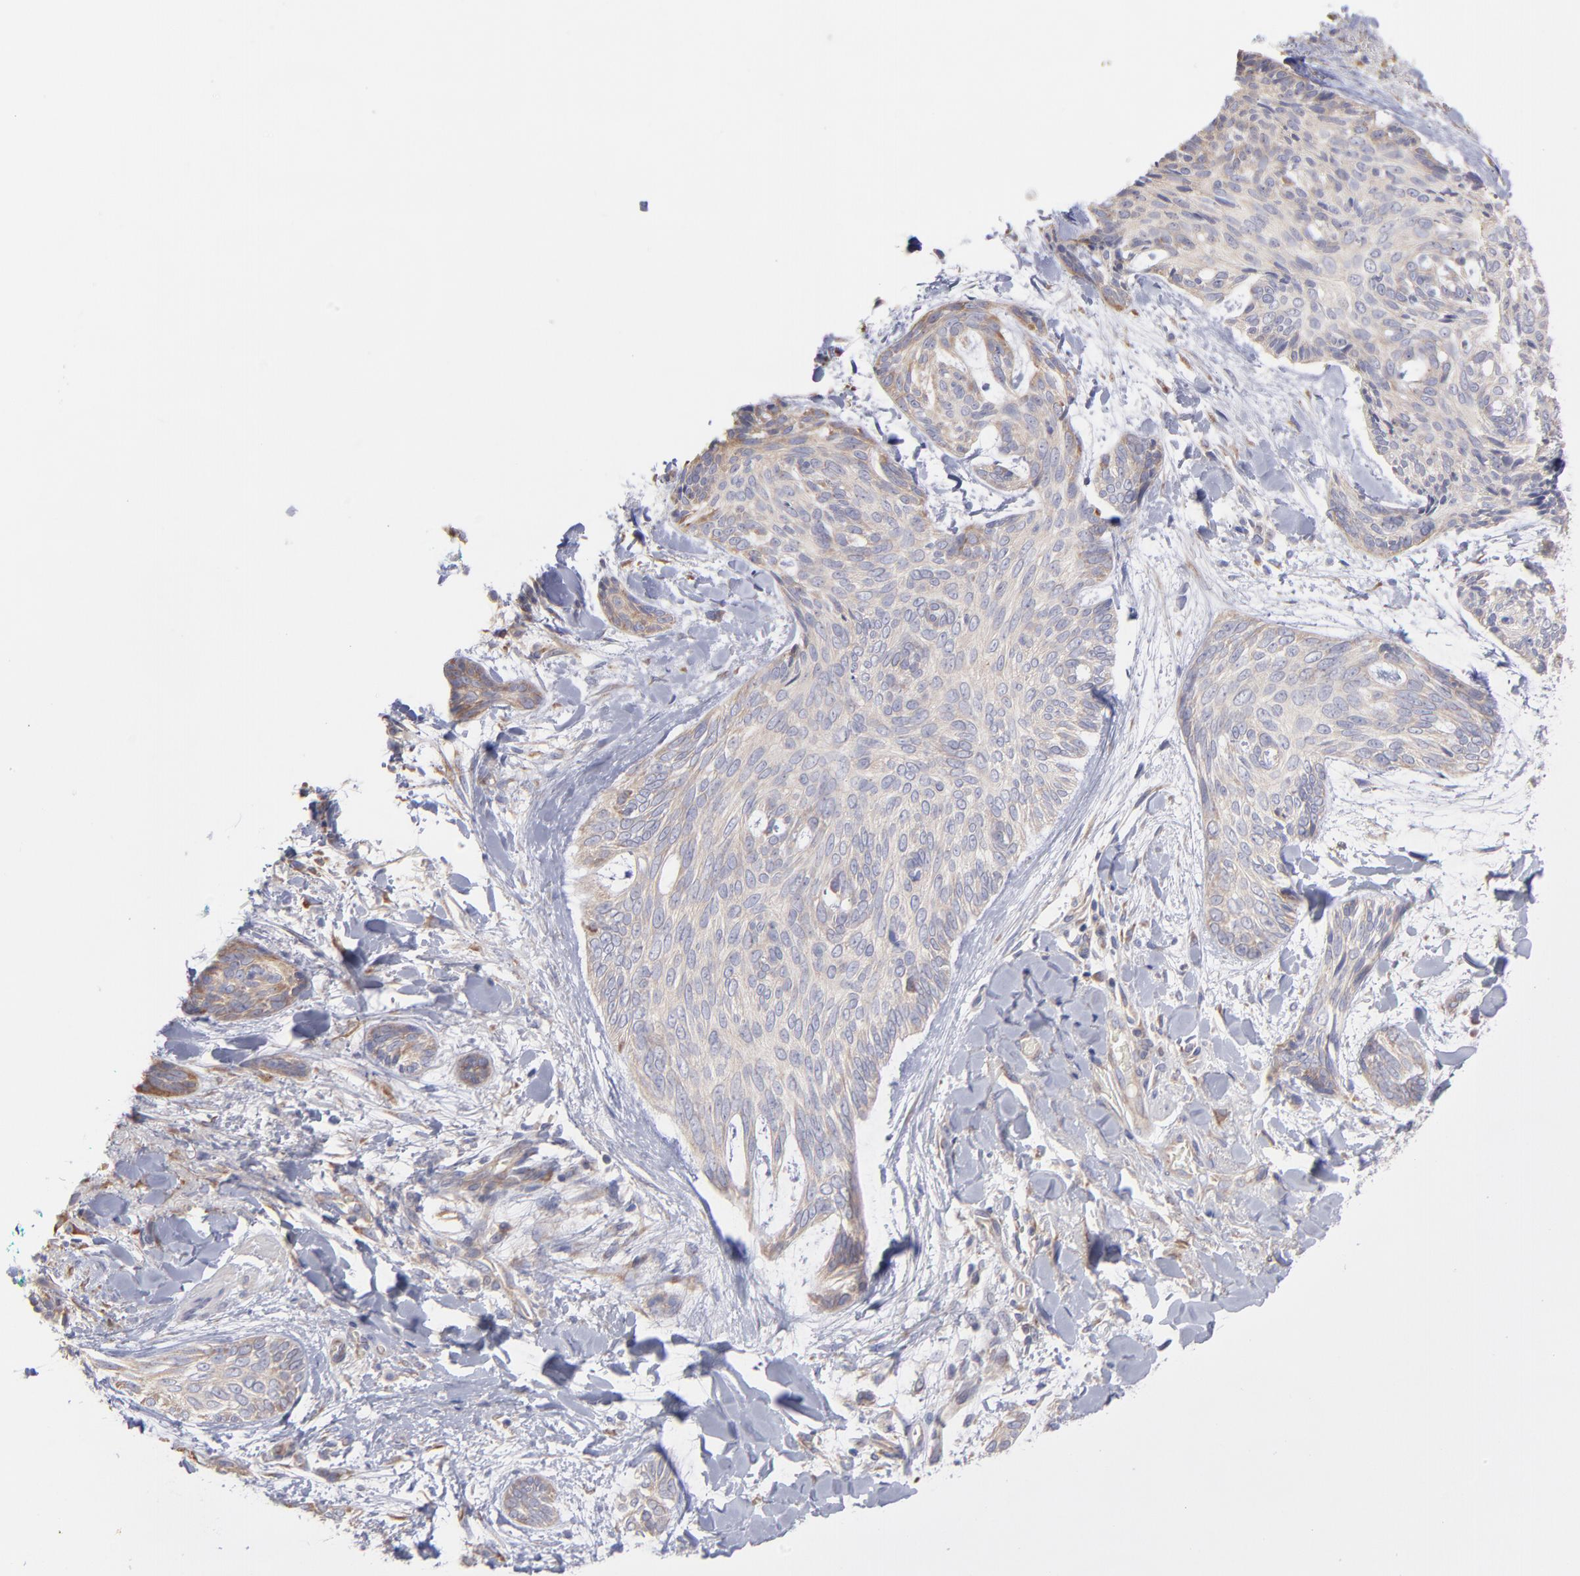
{"staining": {"intensity": "negative", "quantity": "none", "location": "none"}, "tissue": "skin cancer", "cell_type": "Tumor cells", "image_type": "cancer", "snomed": [{"axis": "morphology", "description": "Normal tissue, NOS"}, {"axis": "morphology", "description": "Basal cell carcinoma"}, {"axis": "topography", "description": "Skin"}], "caption": "Tumor cells are negative for protein expression in human skin cancer.", "gene": "RPLP0", "patient": {"sex": "female", "age": 71}}